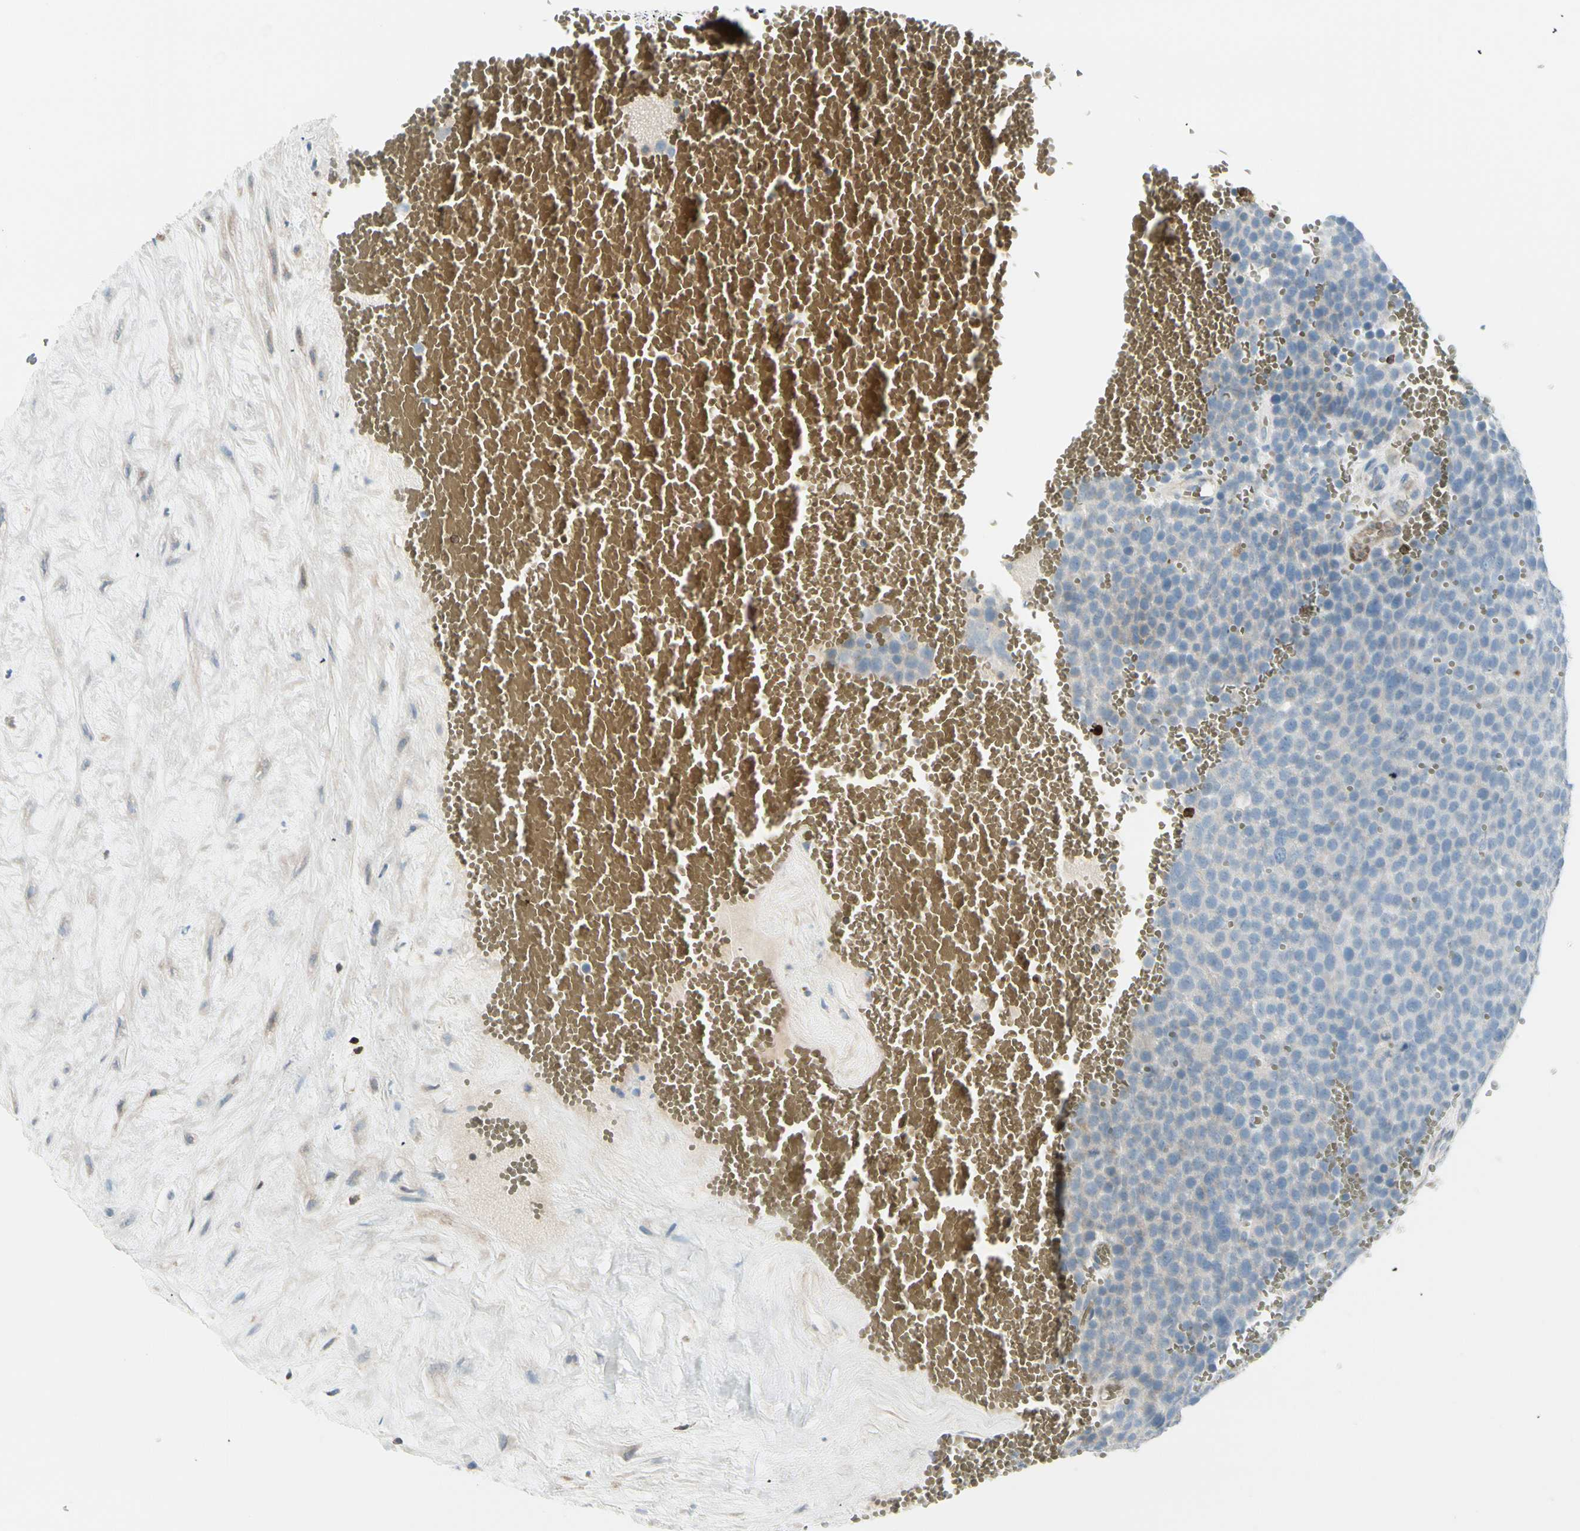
{"staining": {"intensity": "negative", "quantity": "none", "location": "none"}, "tissue": "testis cancer", "cell_type": "Tumor cells", "image_type": "cancer", "snomed": [{"axis": "morphology", "description": "Seminoma, NOS"}, {"axis": "topography", "description": "Testis"}], "caption": "IHC of human testis seminoma shows no positivity in tumor cells.", "gene": "TRAF1", "patient": {"sex": "male", "age": 71}}